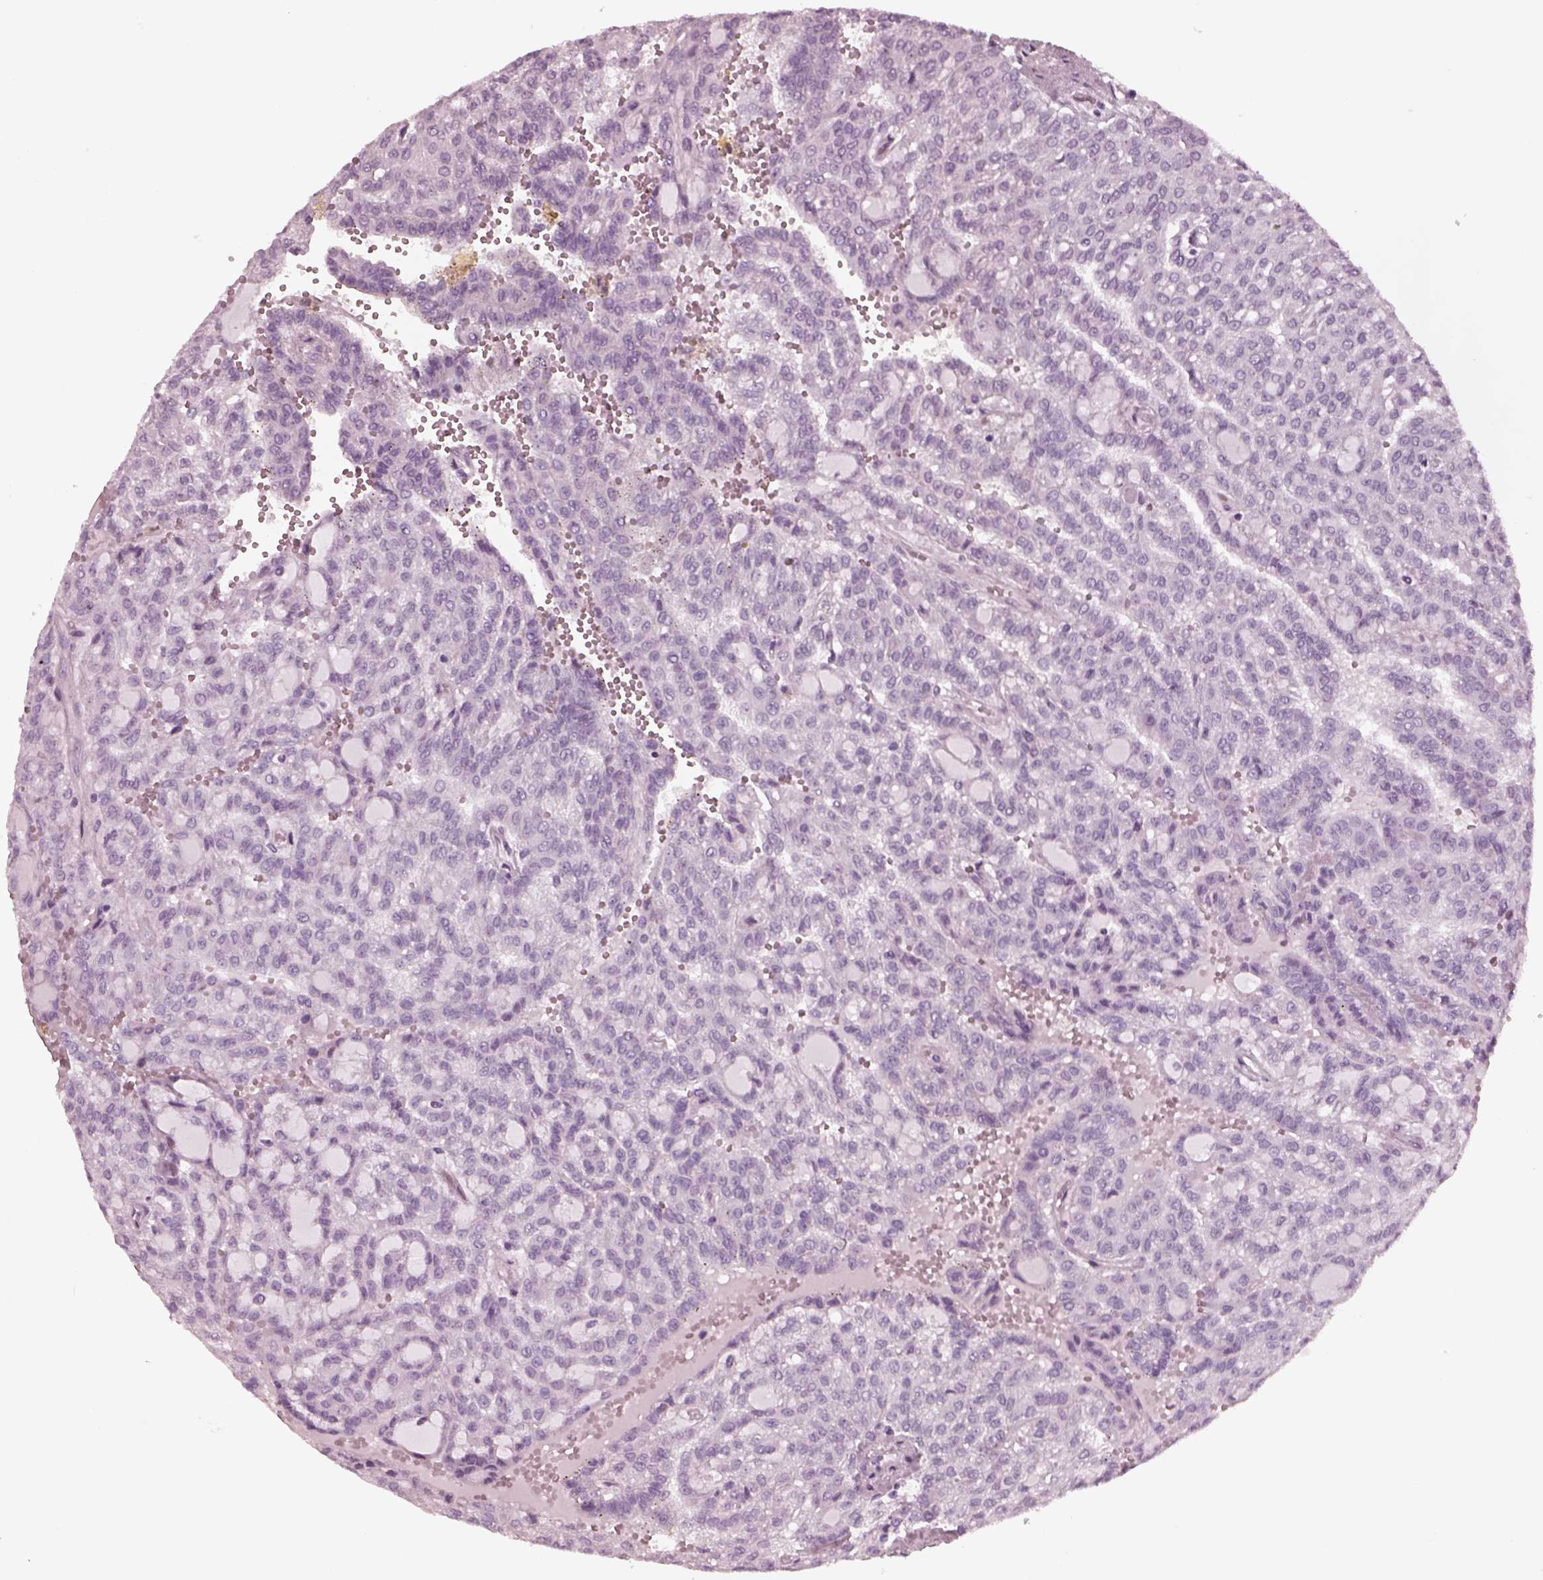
{"staining": {"intensity": "negative", "quantity": "none", "location": "none"}, "tissue": "renal cancer", "cell_type": "Tumor cells", "image_type": "cancer", "snomed": [{"axis": "morphology", "description": "Adenocarcinoma, NOS"}, {"axis": "topography", "description": "Kidney"}], "caption": "This histopathology image is of adenocarcinoma (renal) stained with immunohistochemistry (IHC) to label a protein in brown with the nuclei are counter-stained blue. There is no staining in tumor cells. Brightfield microscopy of immunohistochemistry stained with DAB (3,3'-diaminobenzidine) (brown) and hematoxylin (blue), captured at high magnification.", "gene": "RCVRN", "patient": {"sex": "male", "age": 63}}